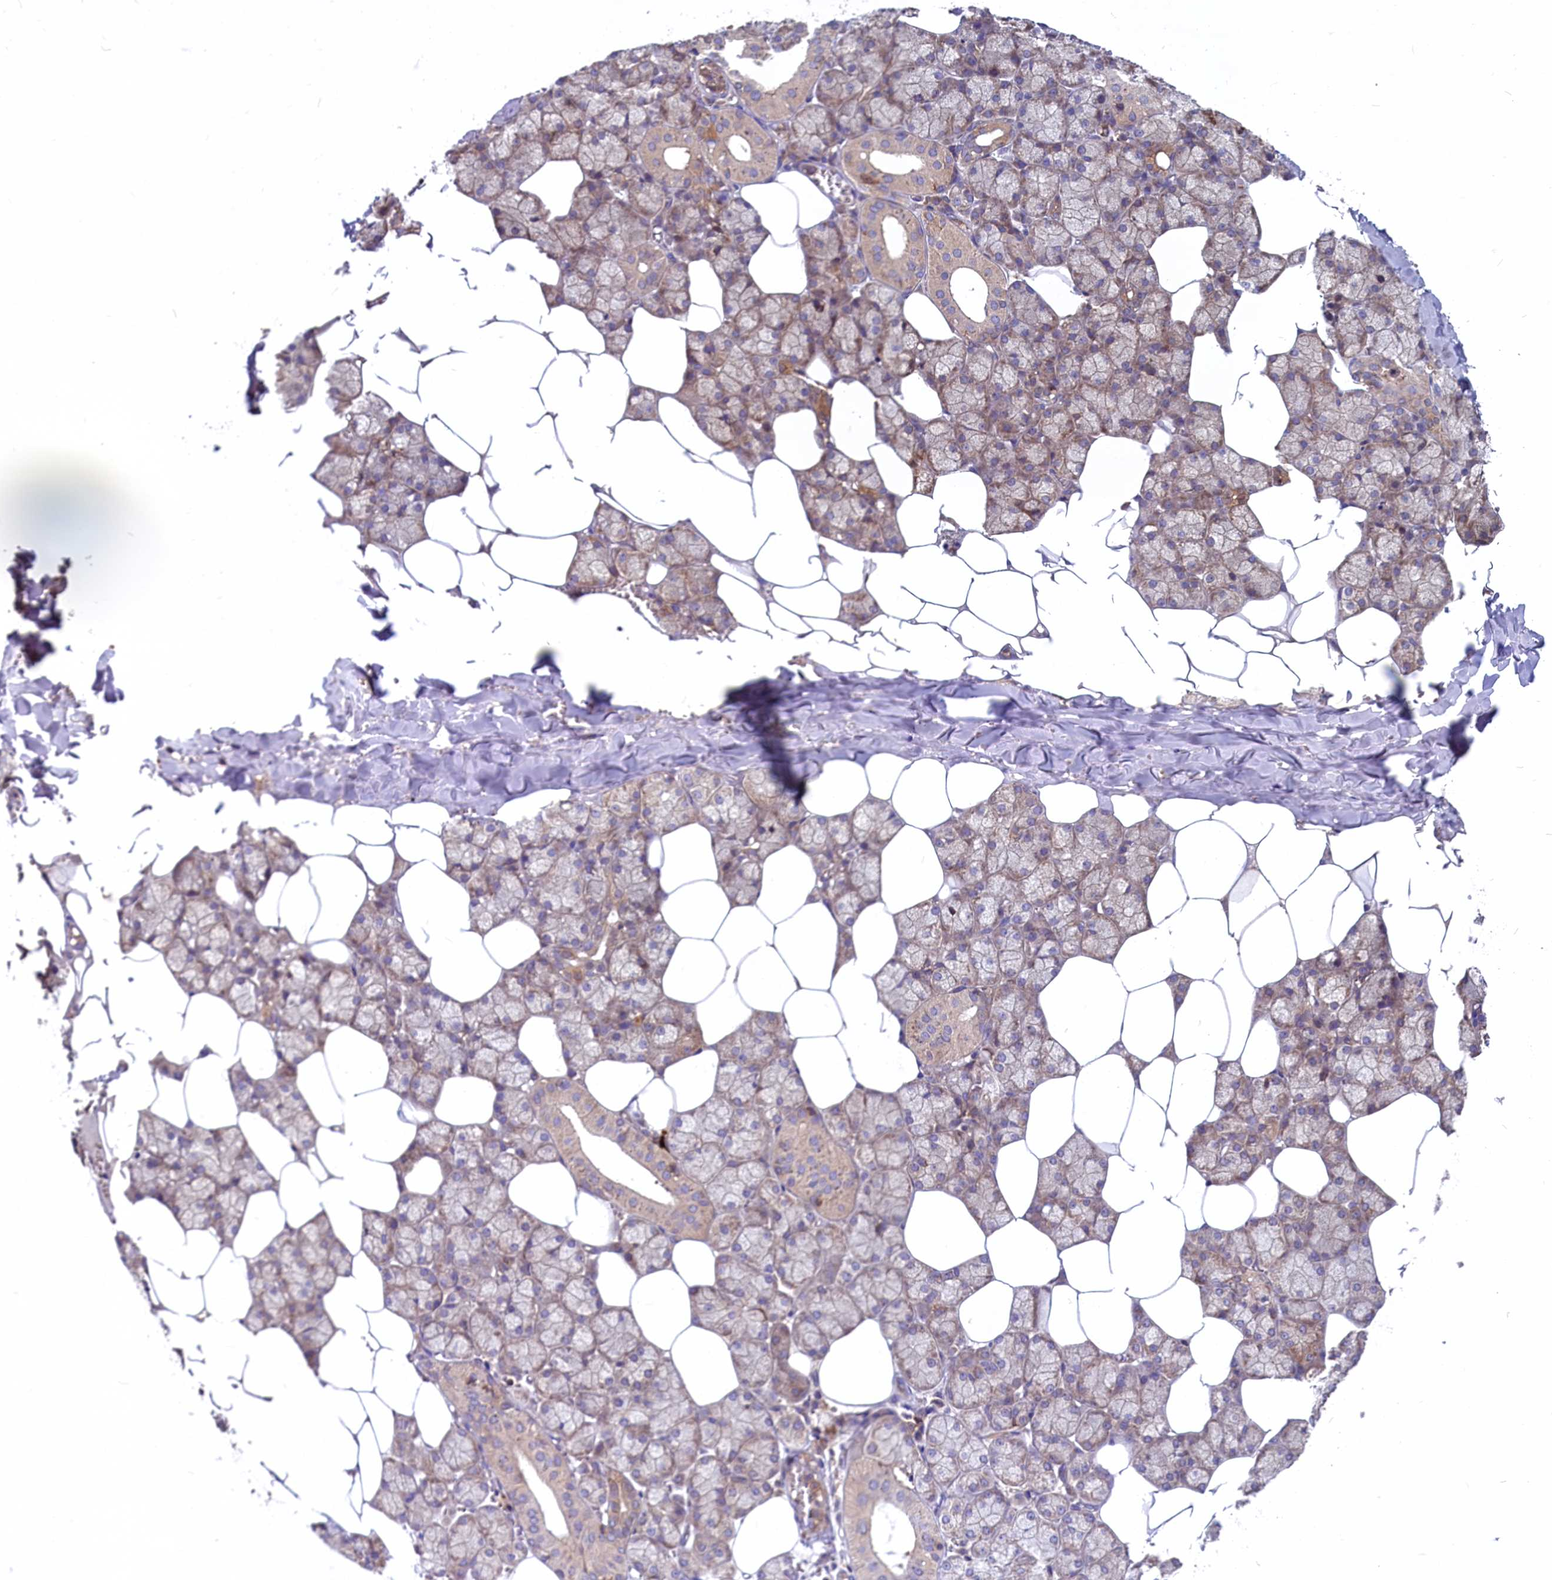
{"staining": {"intensity": "moderate", "quantity": "25%-75%", "location": "cytoplasmic/membranous"}, "tissue": "salivary gland", "cell_type": "Glandular cells", "image_type": "normal", "snomed": [{"axis": "morphology", "description": "Normal tissue, NOS"}, {"axis": "topography", "description": "Salivary gland"}], "caption": "High-magnification brightfield microscopy of benign salivary gland stained with DAB (3,3'-diaminobenzidine) (brown) and counterstained with hematoxylin (blue). glandular cells exhibit moderate cytoplasmic/membranous expression is present in about25%-75% of cells. Nuclei are stained in blue.", "gene": "MYO9B", "patient": {"sex": "male", "age": 62}}